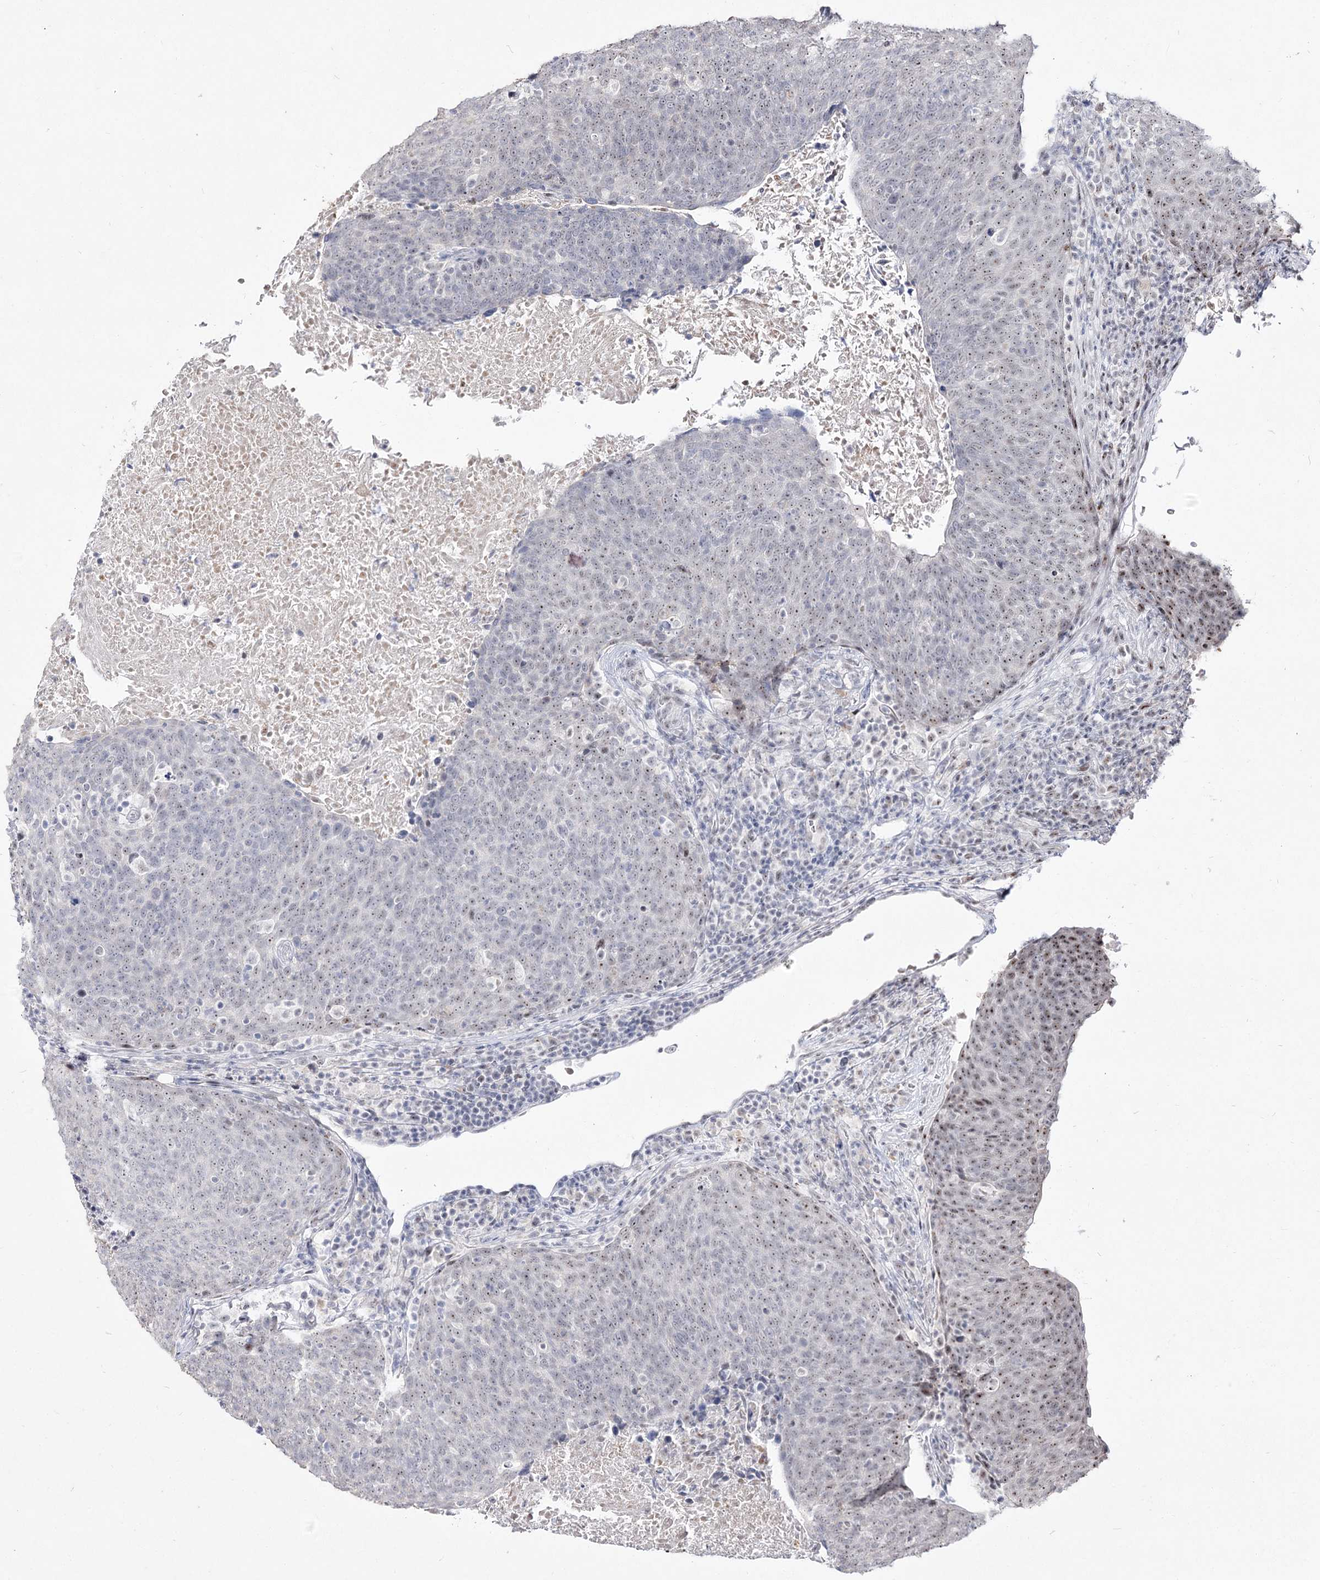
{"staining": {"intensity": "moderate", "quantity": "25%-75%", "location": "nuclear"}, "tissue": "head and neck cancer", "cell_type": "Tumor cells", "image_type": "cancer", "snomed": [{"axis": "morphology", "description": "Squamous cell carcinoma, NOS"}, {"axis": "morphology", "description": "Squamous cell carcinoma, metastatic, NOS"}, {"axis": "topography", "description": "Lymph node"}, {"axis": "topography", "description": "Head-Neck"}], "caption": "Immunohistochemistry (DAB) staining of metastatic squamous cell carcinoma (head and neck) exhibits moderate nuclear protein positivity in about 25%-75% of tumor cells.", "gene": "DDX50", "patient": {"sex": "male", "age": 62}}